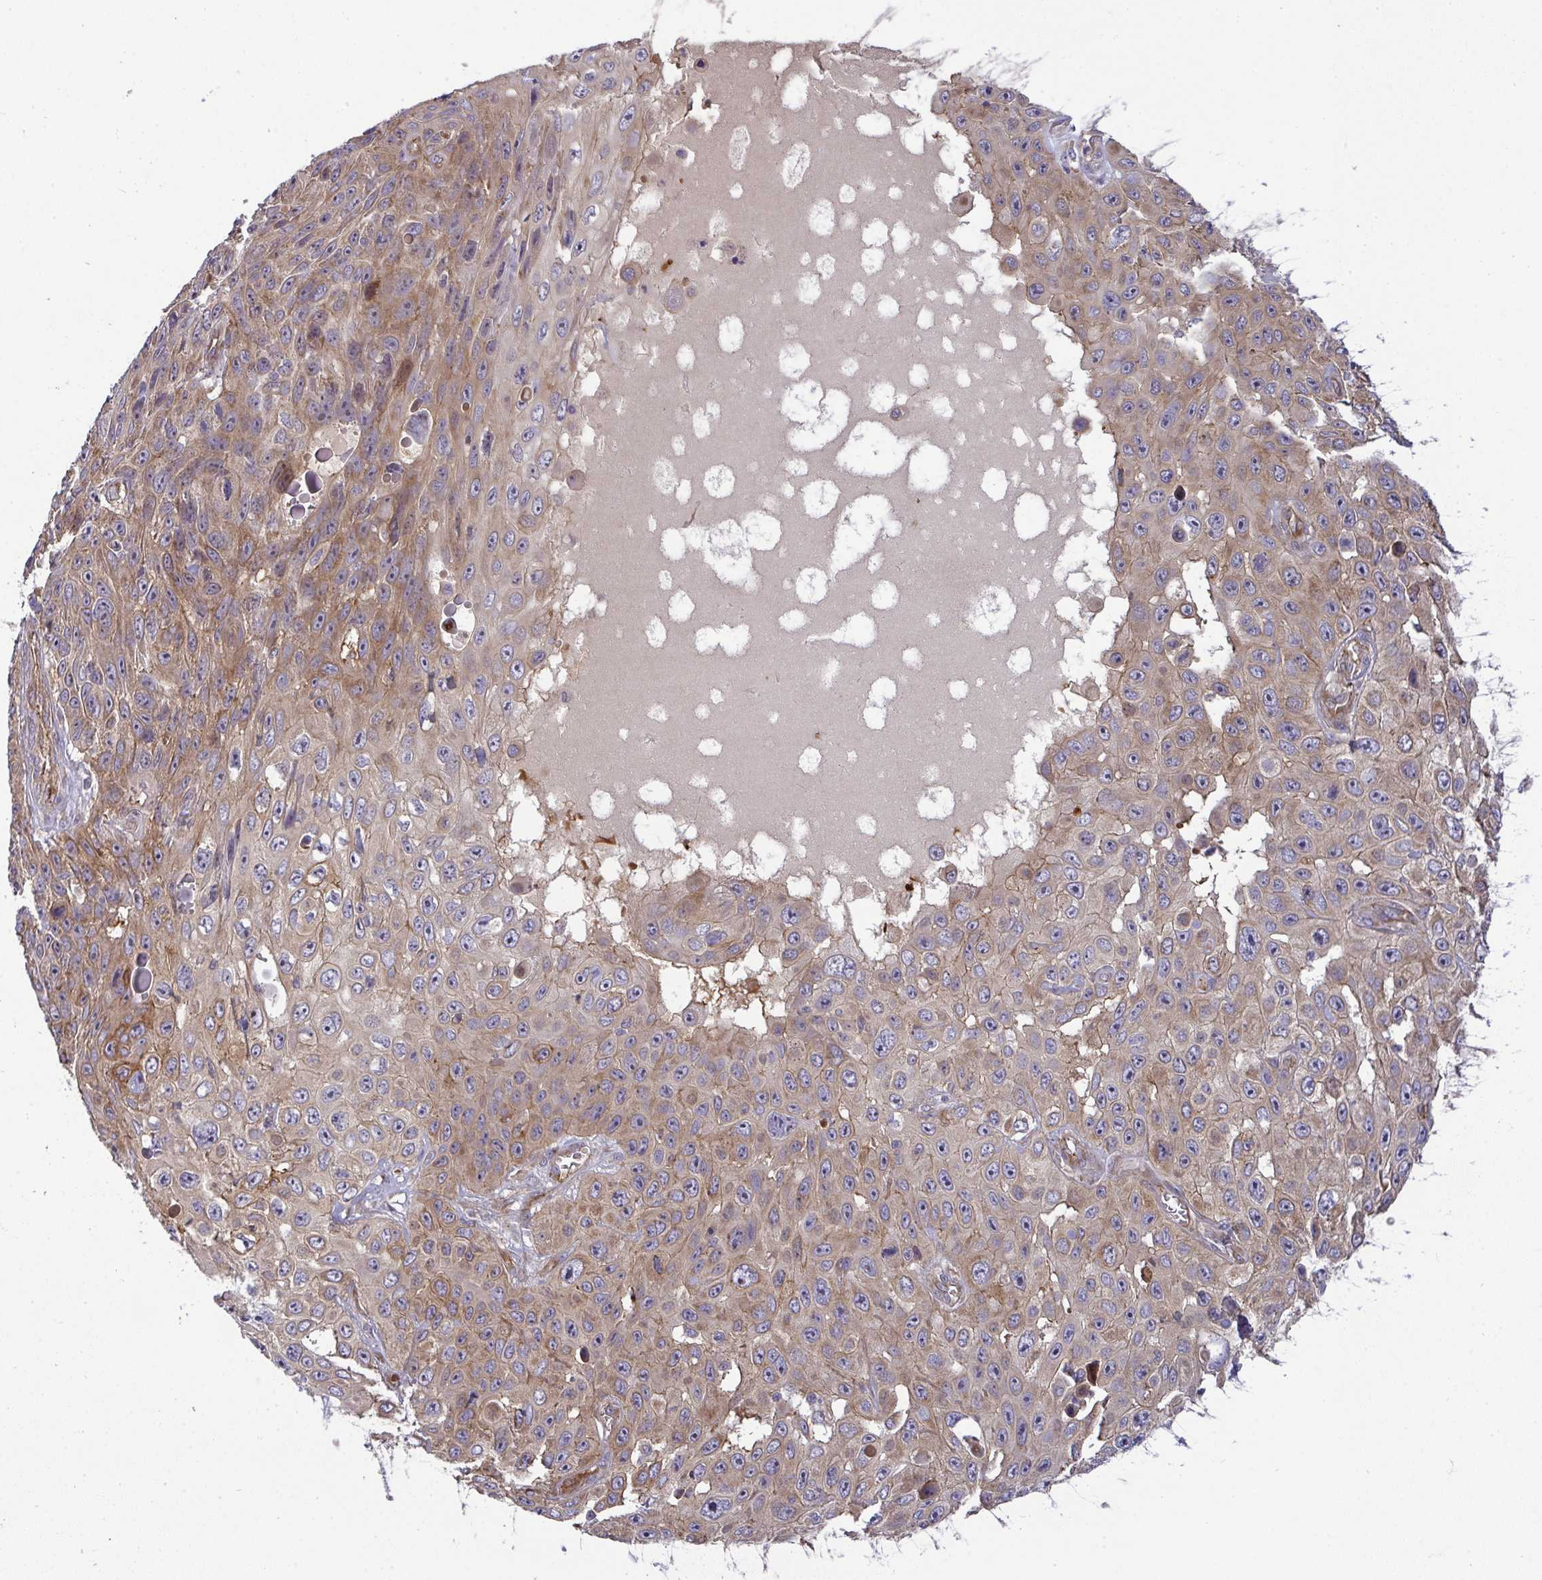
{"staining": {"intensity": "weak", "quantity": ">75%", "location": "cytoplasmic/membranous"}, "tissue": "skin cancer", "cell_type": "Tumor cells", "image_type": "cancer", "snomed": [{"axis": "morphology", "description": "Squamous cell carcinoma, NOS"}, {"axis": "topography", "description": "Skin"}], "caption": "Immunohistochemistry (DAB) staining of skin cancer reveals weak cytoplasmic/membranous protein positivity in approximately >75% of tumor cells.", "gene": "B4GALT6", "patient": {"sex": "male", "age": 82}}